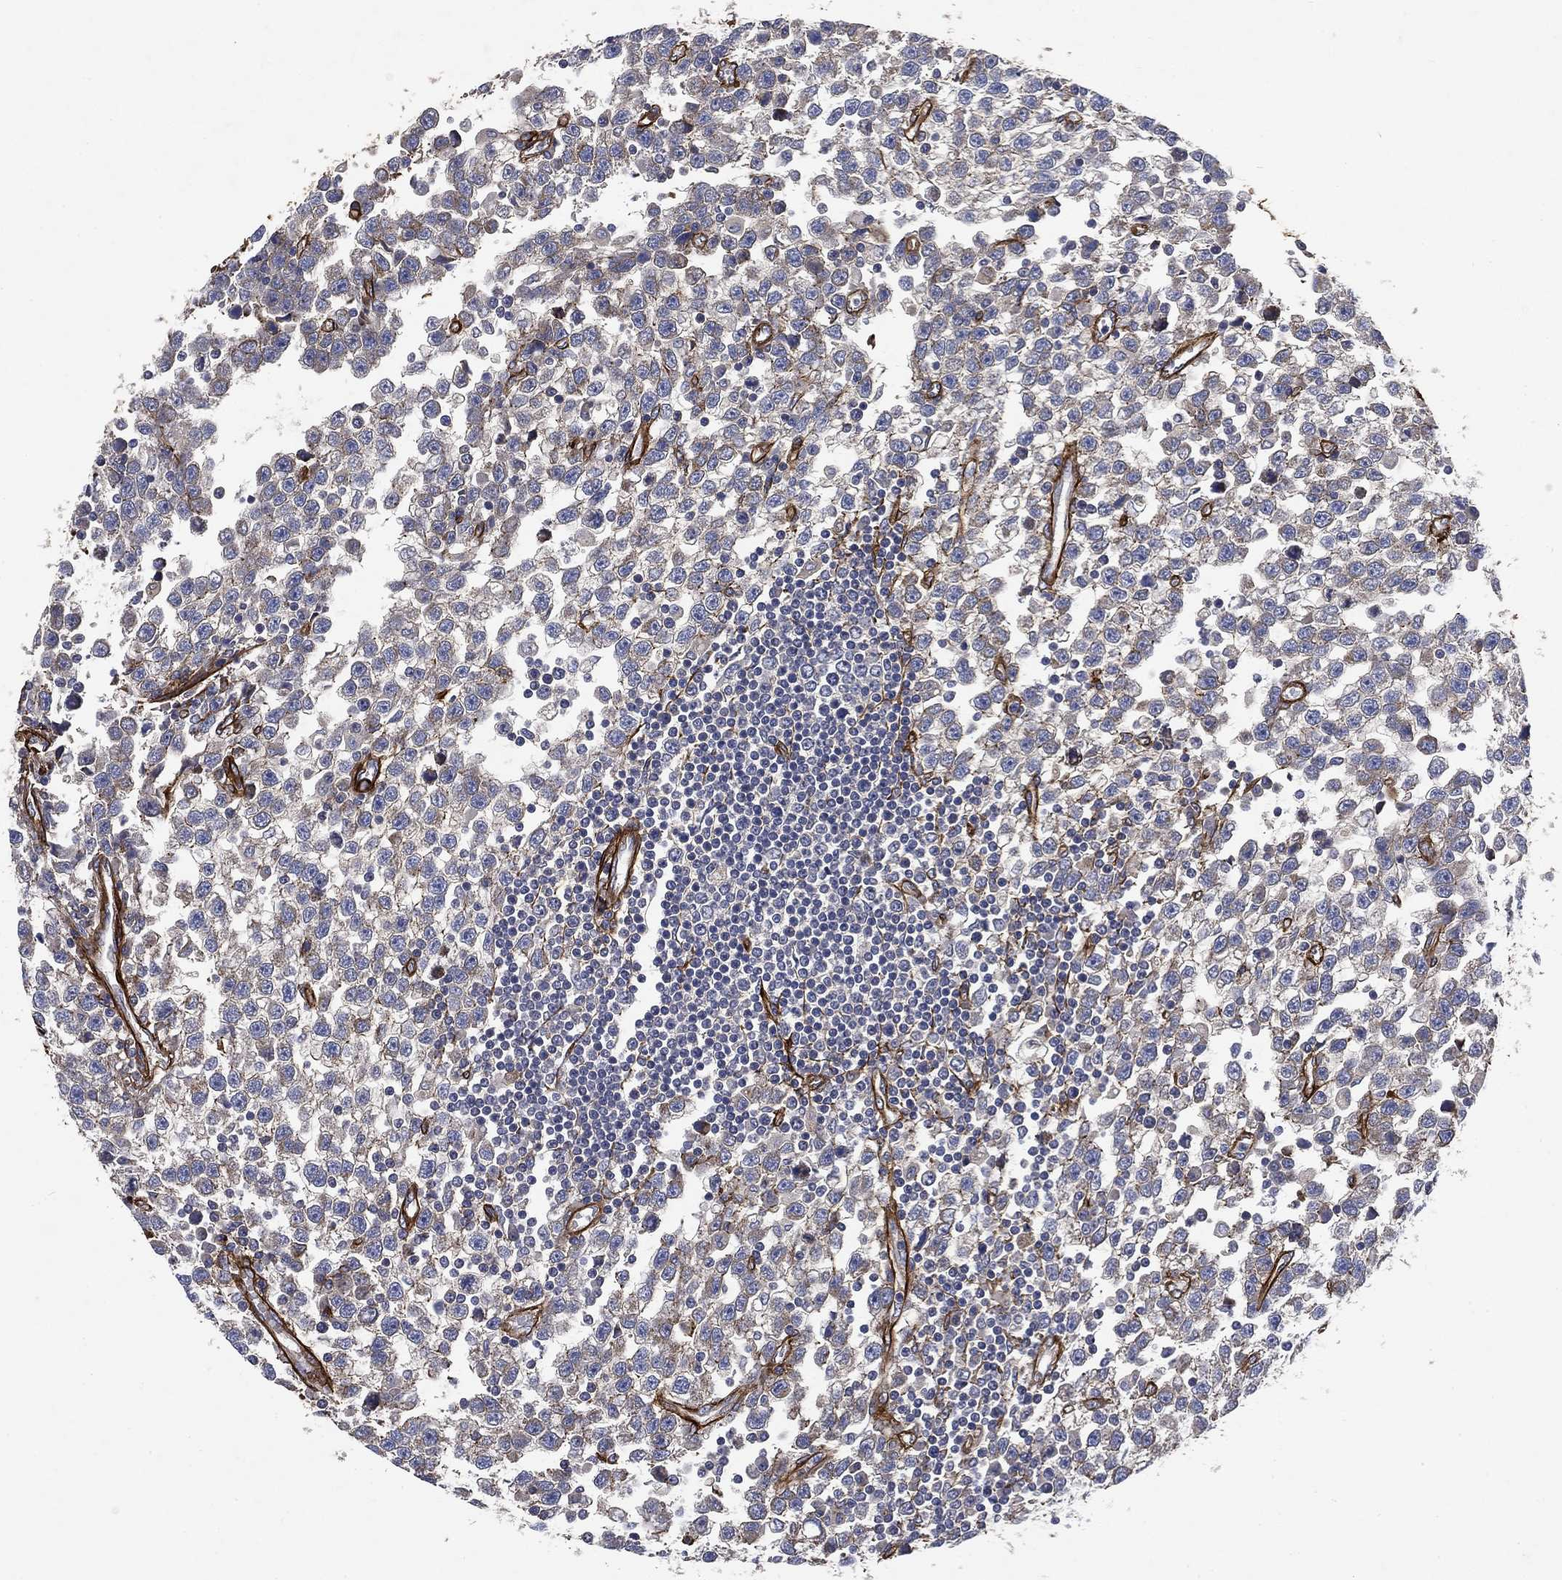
{"staining": {"intensity": "negative", "quantity": "none", "location": "none"}, "tissue": "testis cancer", "cell_type": "Tumor cells", "image_type": "cancer", "snomed": [{"axis": "morphology", "description": "Seminoma, NOS"}, {"axis": "topography", "description": "Testis"}], "caption": "This is an immunohistochemistry (IHC) image of human seminoma (testis). There is no expression in tumor cells.", "gene": "COL4A2", "patient": {"sex": "male", "age": 34}}